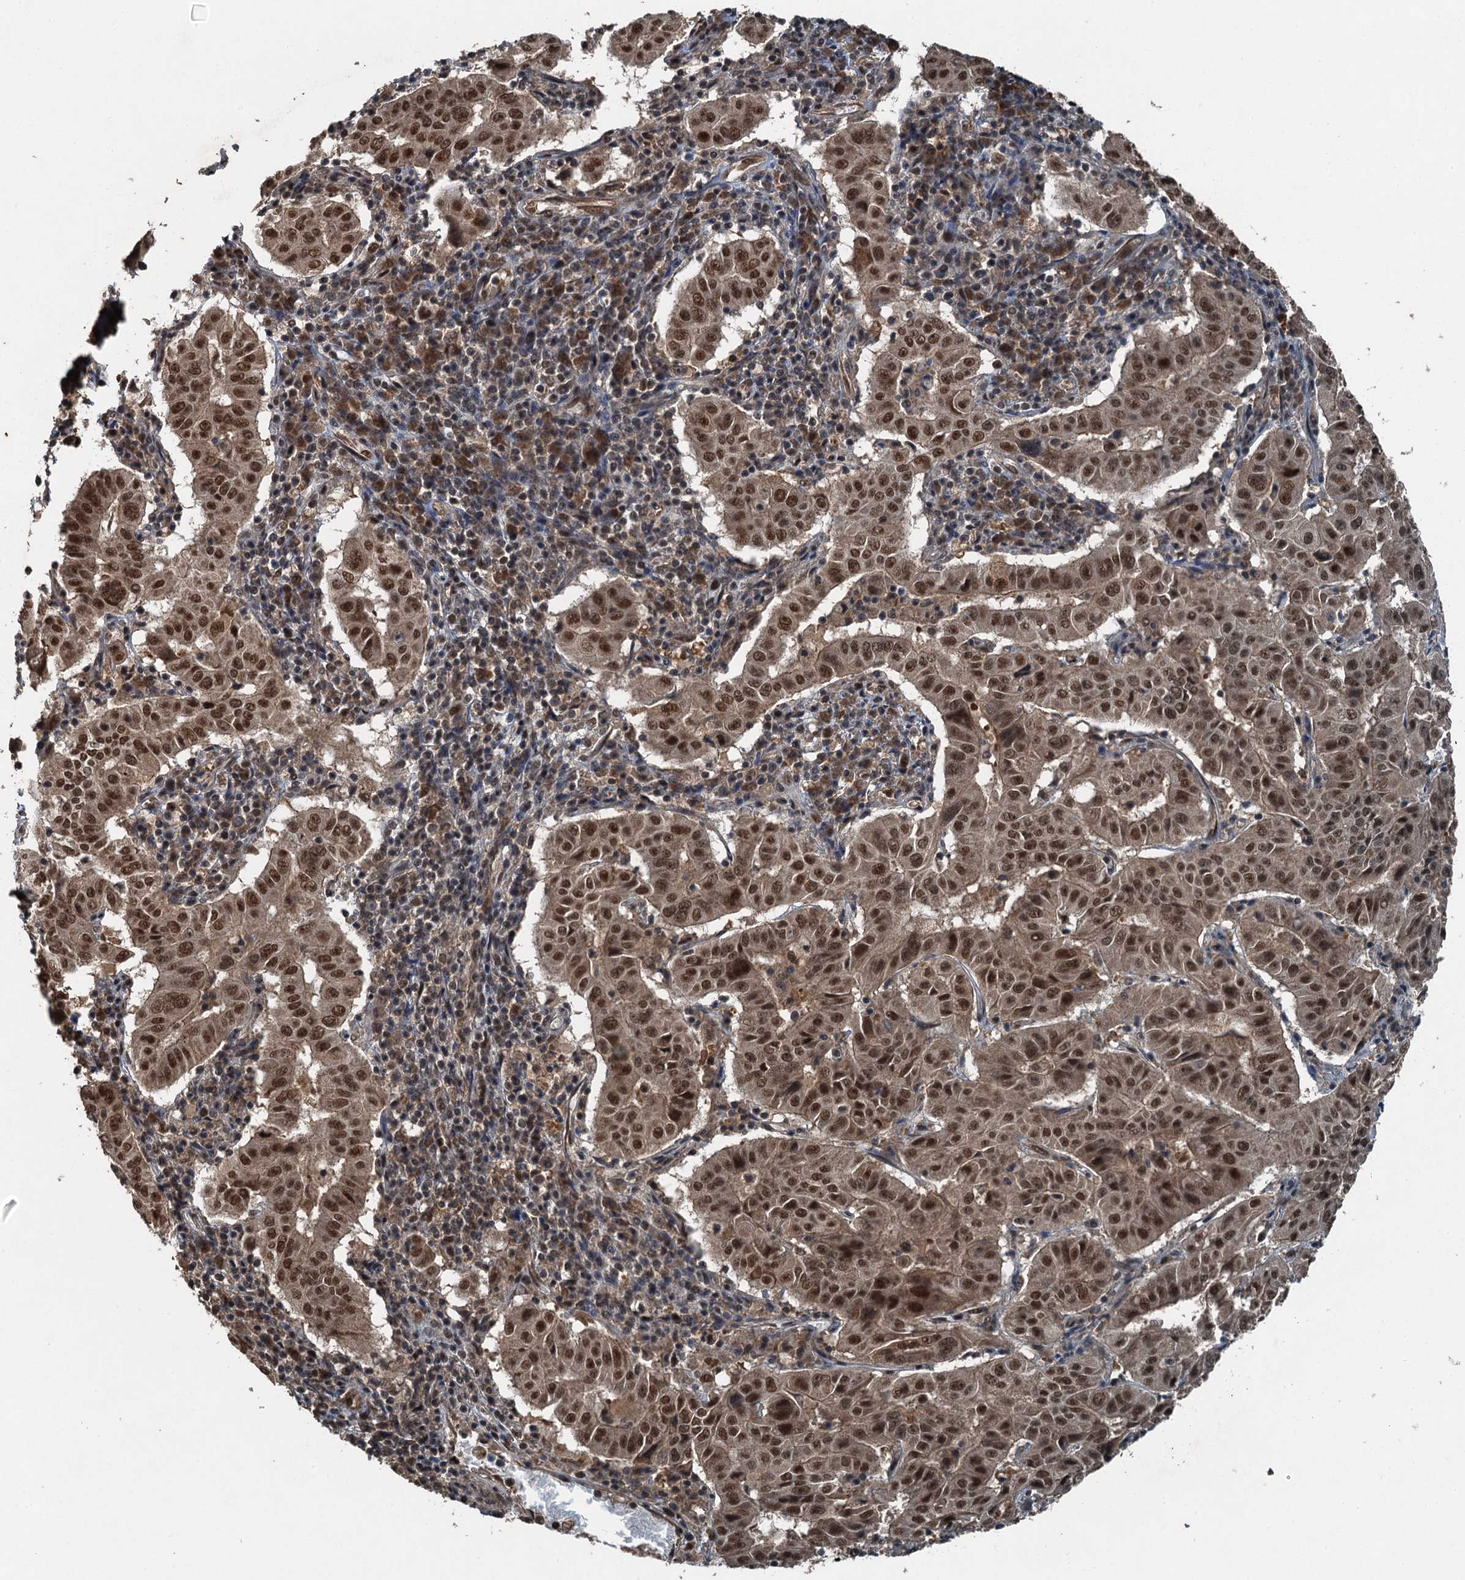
{"staining": {"intensity": "strong", "quantity": ">75%", "location": "nuclear"}, "tissue": "pancreatic cancer", "cell_type": "Tumor cells", "image_type": "cancer", "snomed": [{"axis": "morphology", "description": "Adenocarcinoma, NOS"}, {"axis": "topography", "description": "Pancreas"}], "caption": "Protein staining by immunohistochemistry reveals strong nuclear staining in about >75% of tumor cells in adenocarcinoma (pancreatic). The staining was performed using DAB (3,3'-diaminobenzidine) to visualize the protein expression in brown, while the nuclei were stained in blue with hematoxylin (Magnification: 20x).", "gene": "UBXN6", "patient": {"sex": "male", "age": 63}}